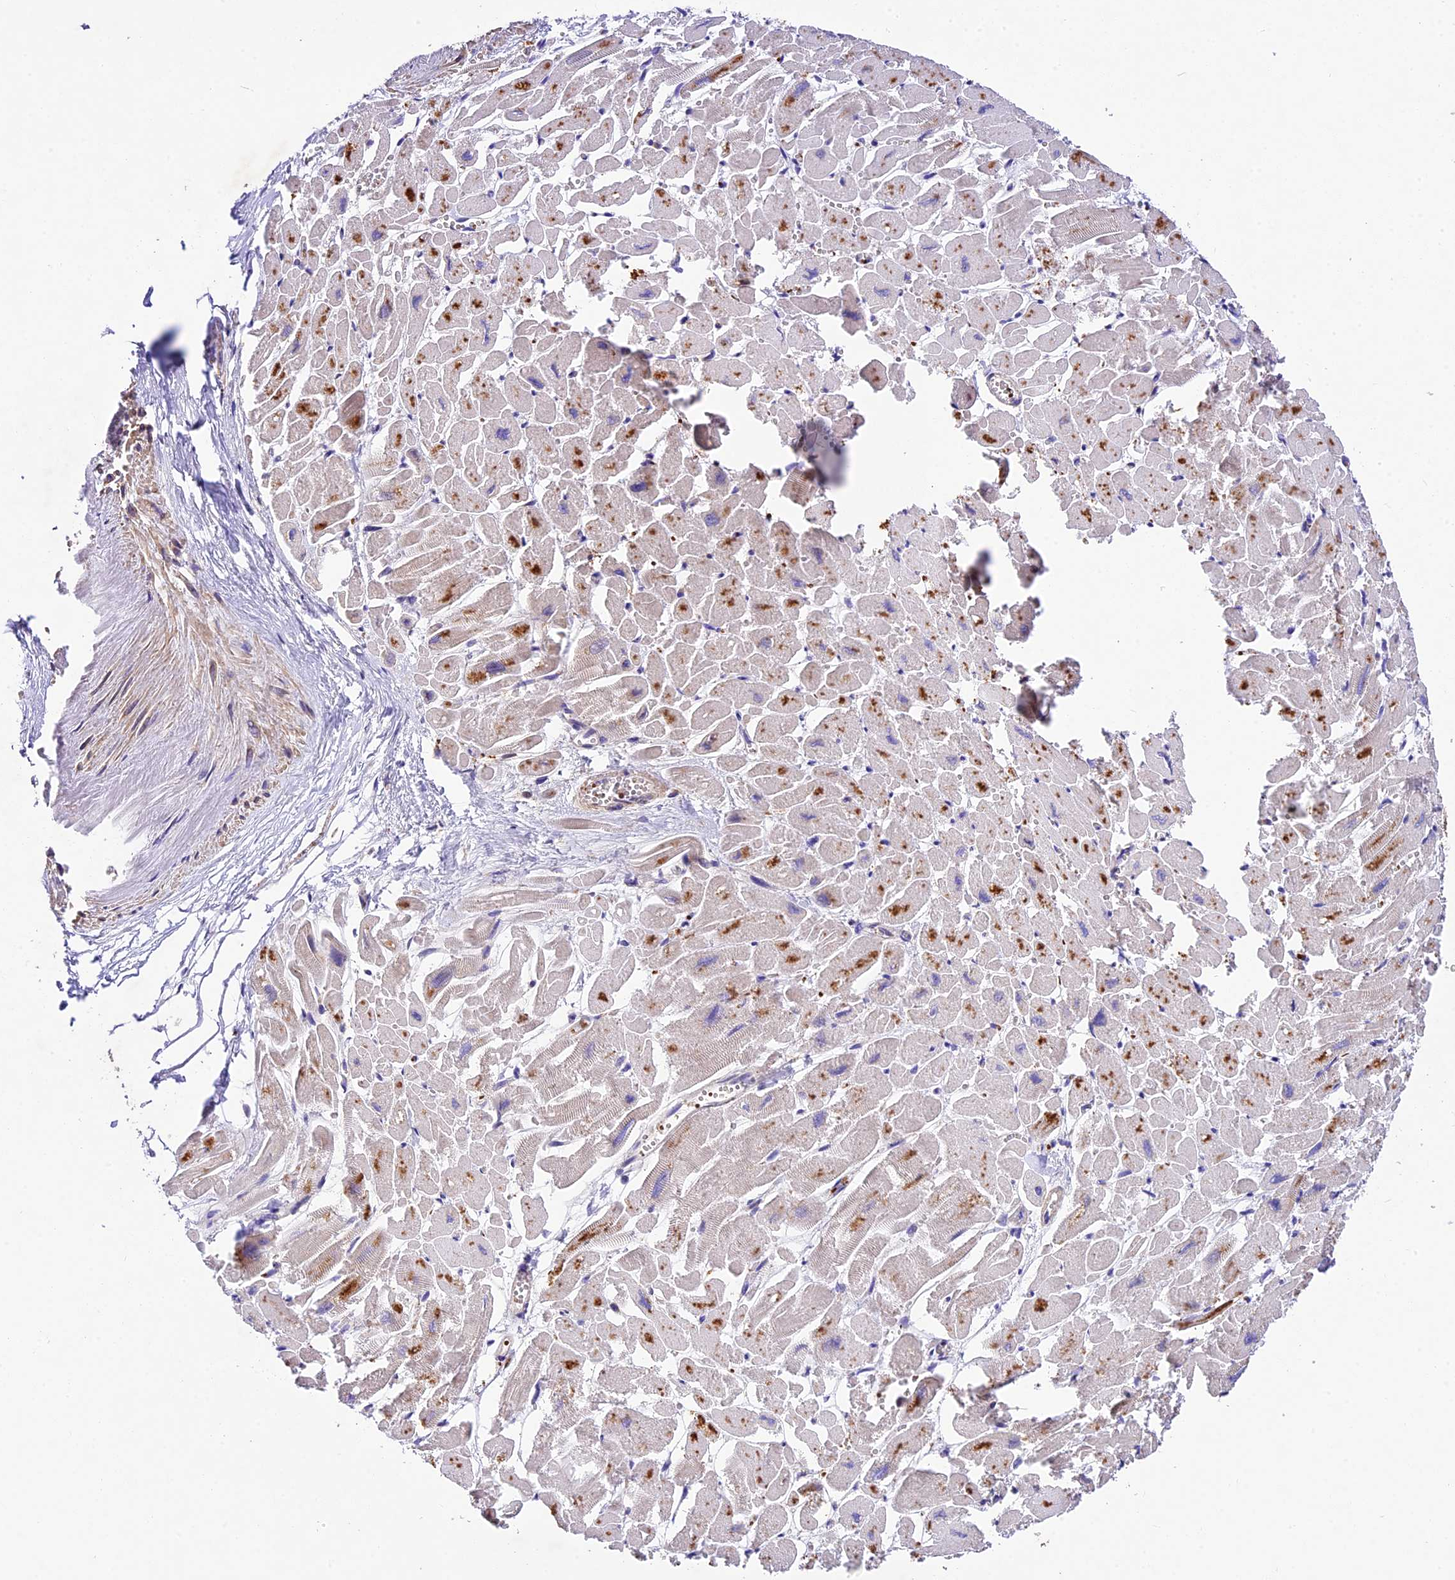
{"staining": {"intensity": "moderate", "quantity": "<25%", "location": "cytoplasmic/membranous"}, "tissue": "heart muscle", "cell_type": "Cardiomyocytes", "image_type": "normal", "snomed": [{"axis": "morphology", "description": "Normal tissue, NOS"}, {"axis": "topography", "description": "Heart"}], "caption": "A micrograph of human heart muscle stained for a protein demonstrates moderate cytoplasmic/membranous brown staining in cardiomyocytes. The staining was performed using DAB (3,3'-diaminobenzidine), with brown indicating positive protein expression. Nuclei are stained blue with hematoxylin.", "gene": "CILP2", "patient": {"sex": "male", "age": 54}}